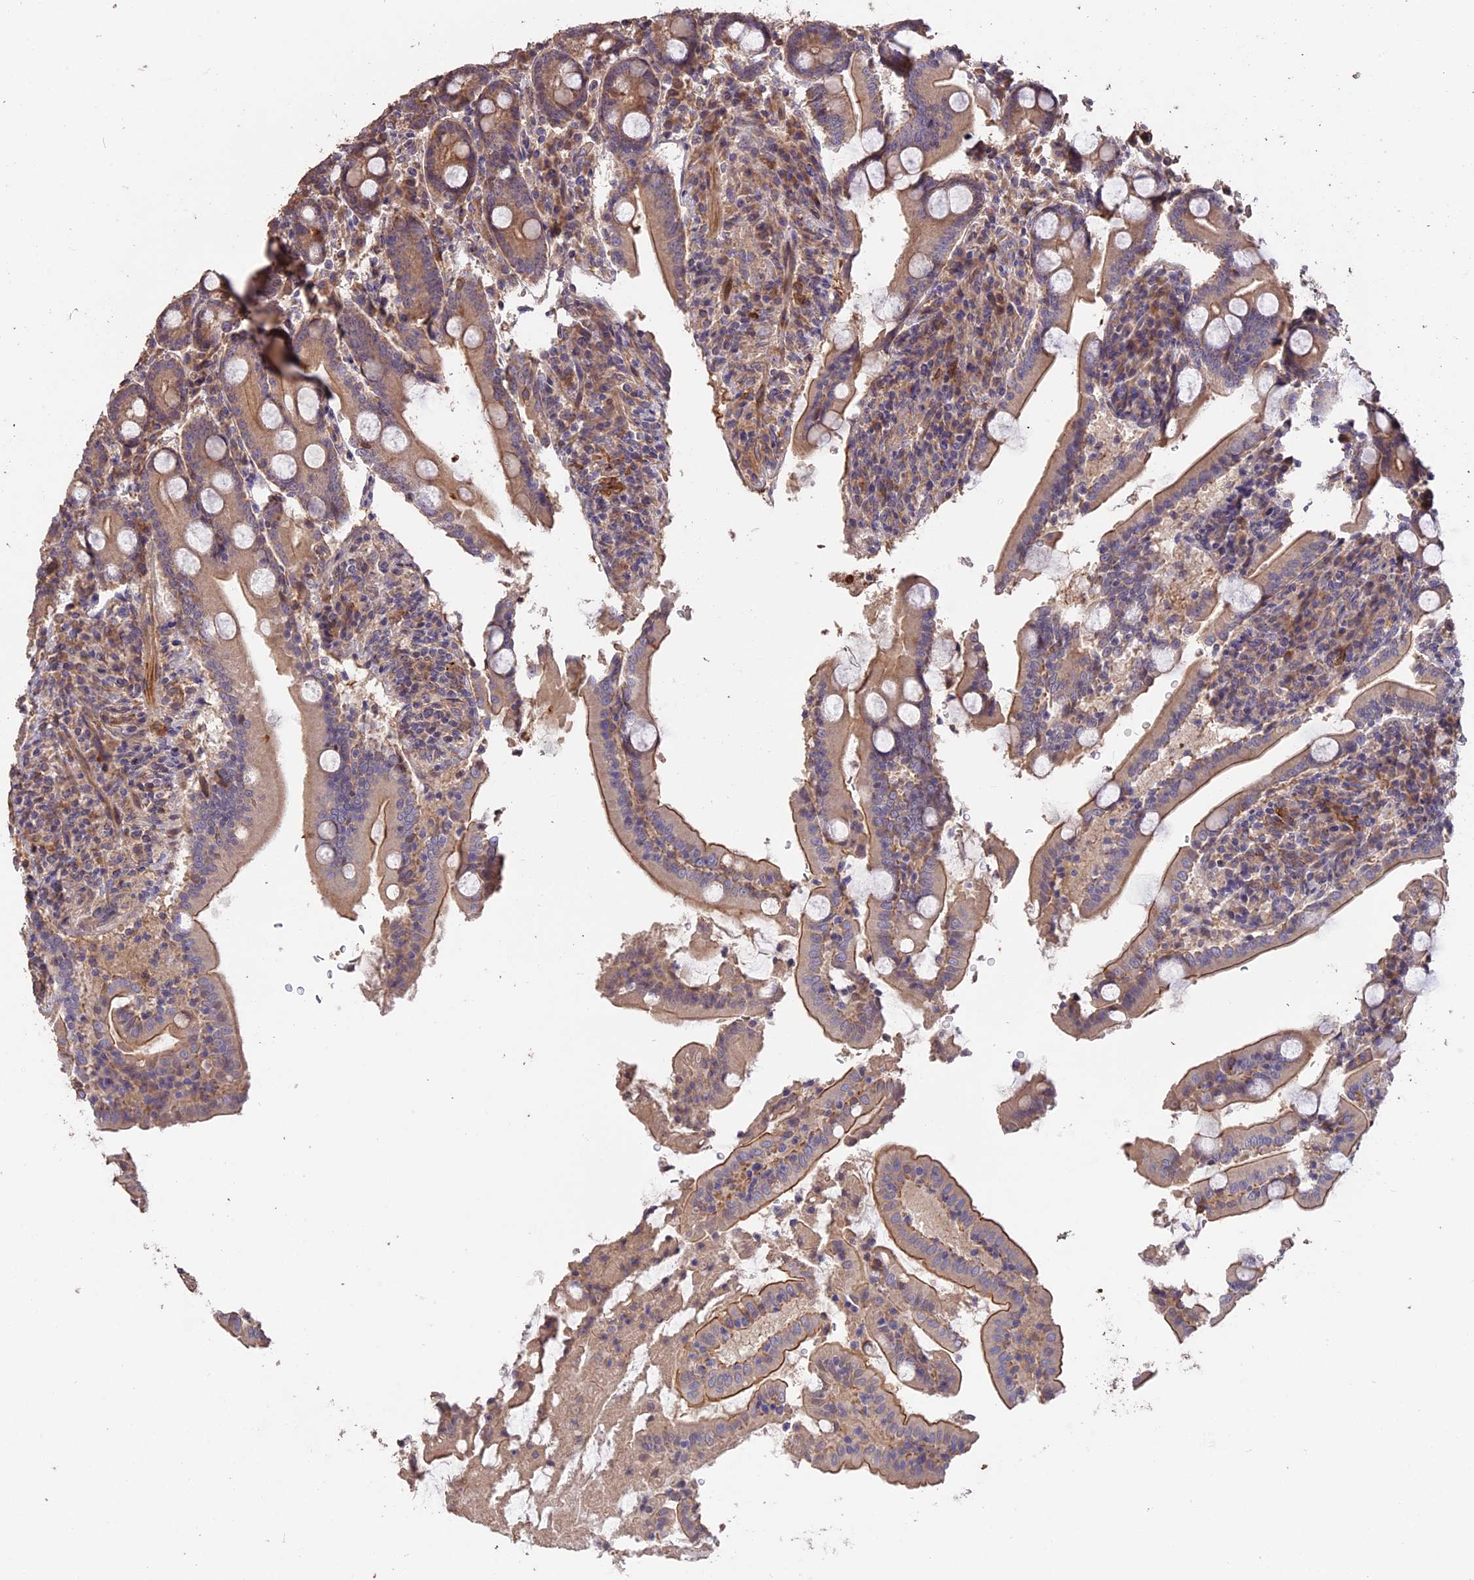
{"staining": {"intensity": "moderate", "quantity": ">75%", "location": "cytoplasmic/membranous"}, "tissue": "duodenum", "cell_type": "Glandular cells", "image_type": "normal", "snomed": [{"axis": "morphology", "description": "Normal tissue, NOS"}, {"axis": "topography", "description": "Duodenum"}], "caption": "IHC of unremarkable duodenum reveals medium levels of moderate cytoplasmic/membranous expression in about >75% of glandular cells. (DAB IHC, brown staining for protein, blue staining for nuclei).", "gene": "RASAL1", "patient": {"sex": "male", "age": 35}}